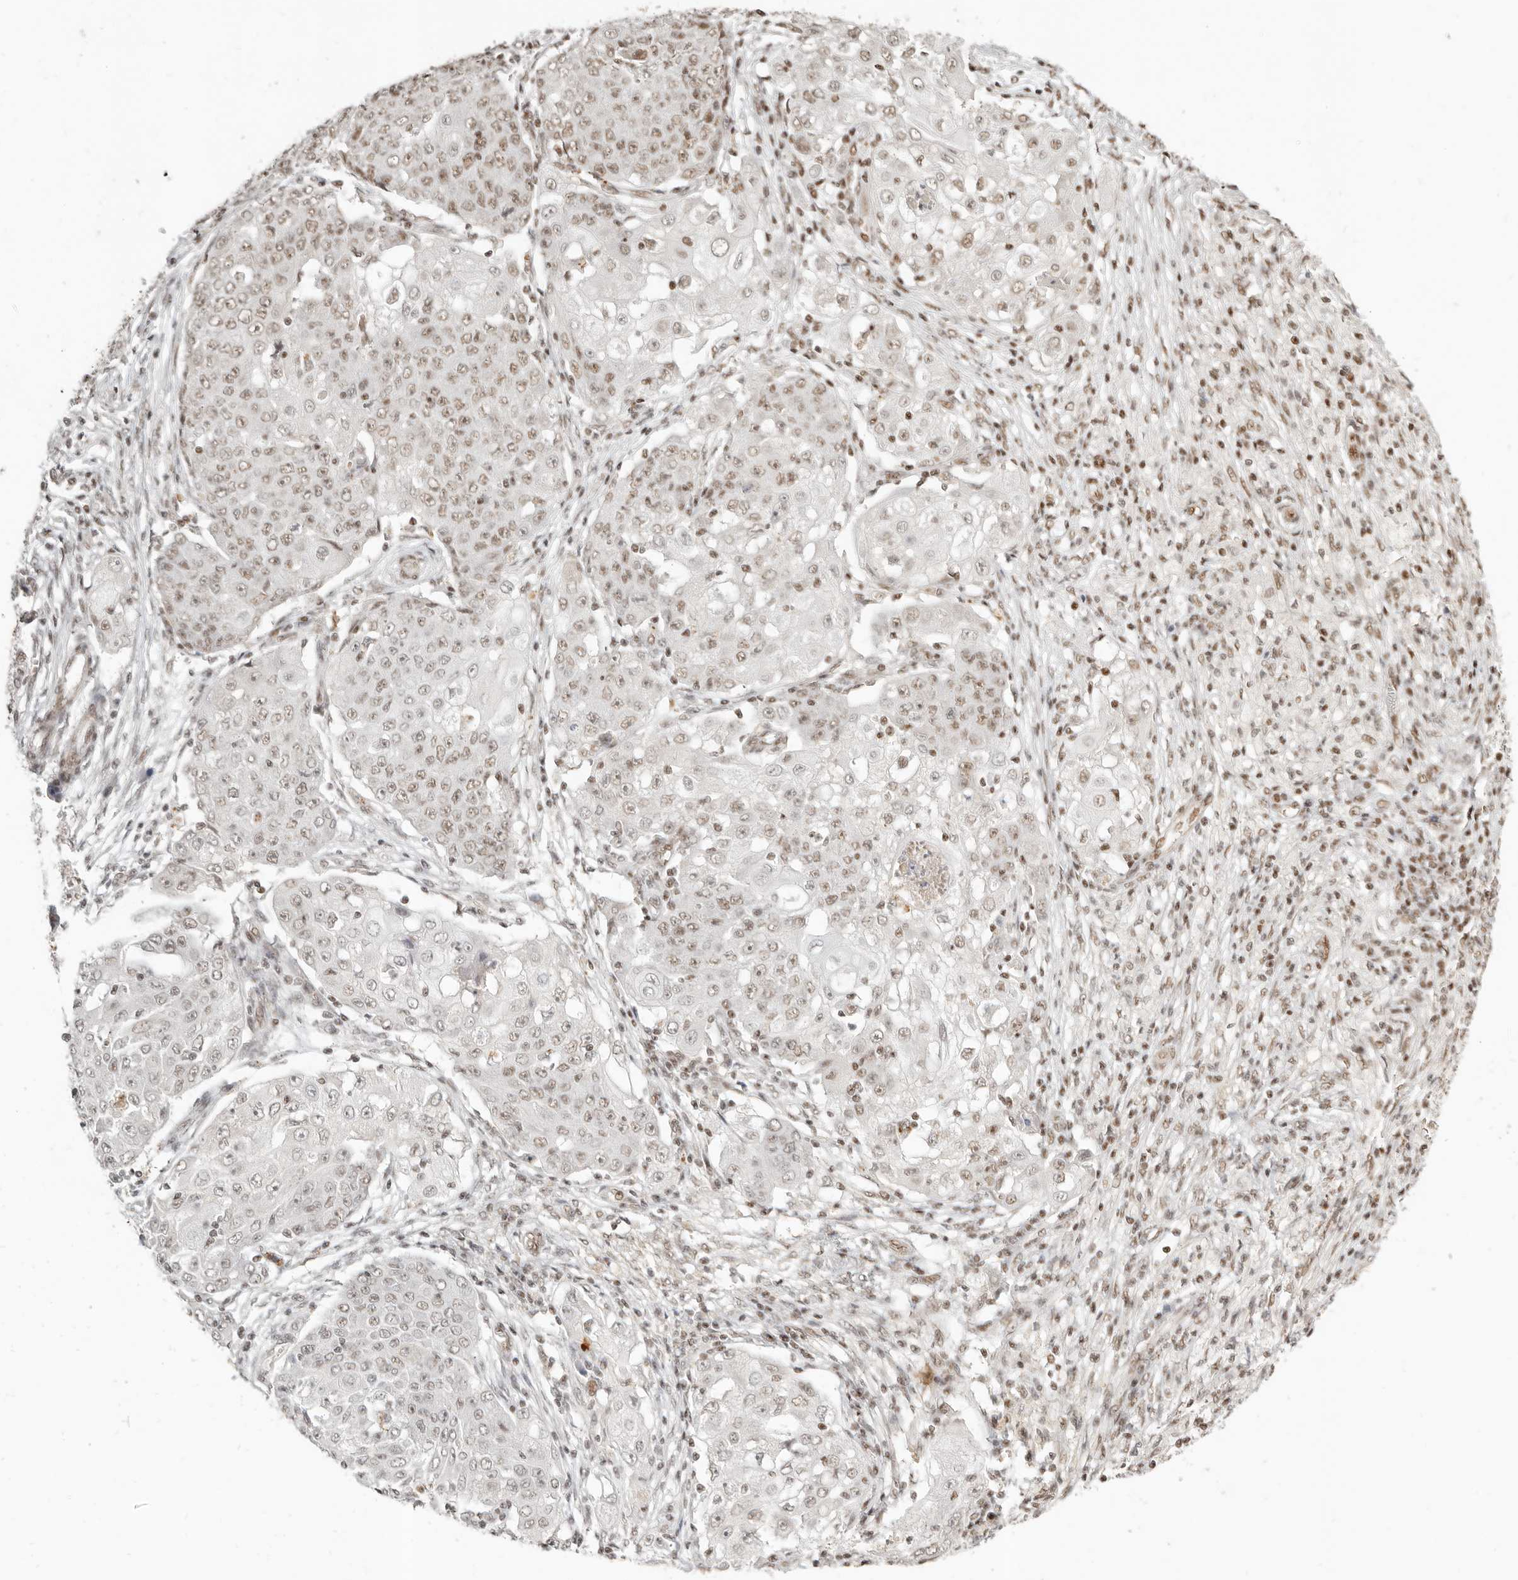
{"staining": {"intensity": "weak", "quantity": ">75%", "location": "nuclear"}, "tissue": "ovarian cancer", "cell_type": "Tumor cells", "image_type": "cancer", "snomed": [{"axis": "morphology", "description": "Carcinoma, endometroid"}, {"axis": "topography", "description": "Ovary"}], "caption": "A micrograph of human ovarian cancer (endometroid carcinoma) stained for a protein exhibits weak nuclear brown staining in tumor cells. Ihc stains the protein in brown and the nuclei are stained blue.", "gene": "GABPA", "patient": {"sex": "female", "age": 42}}